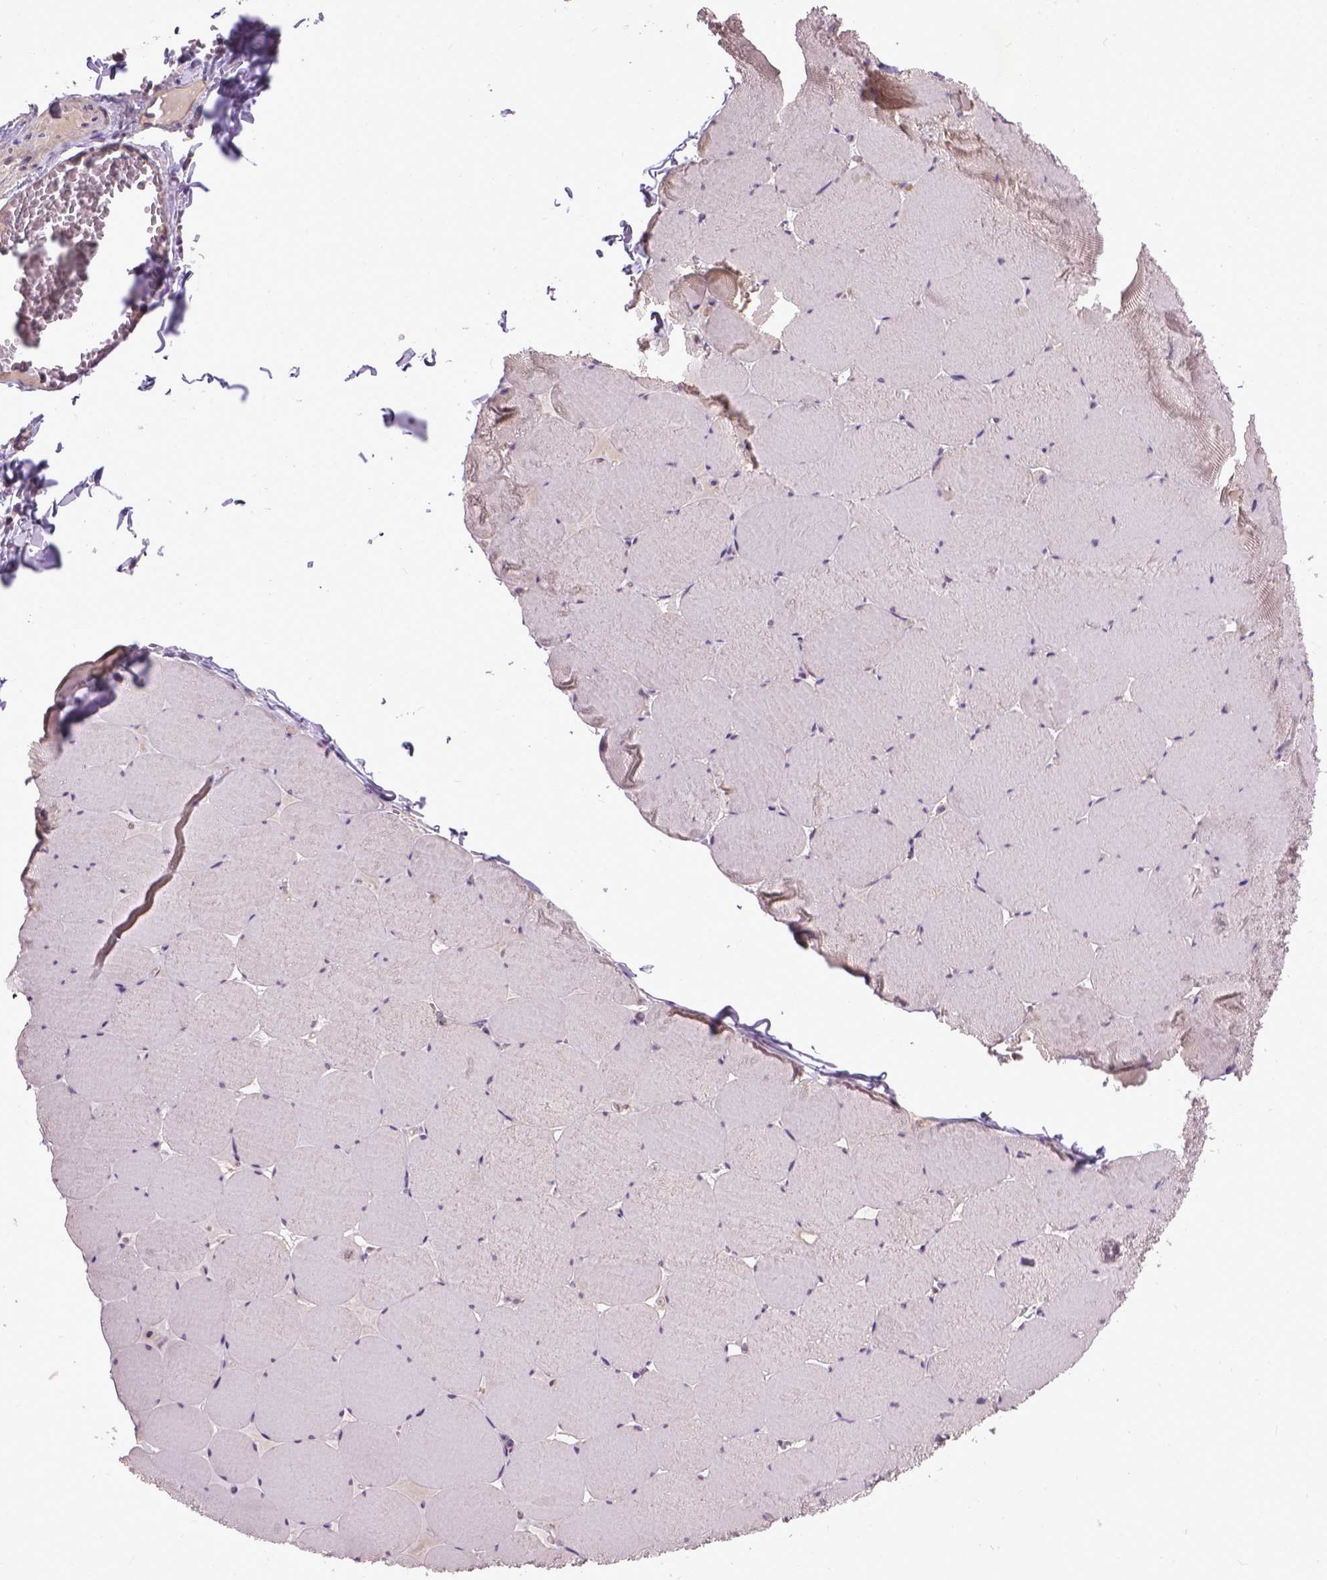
{"staining": {"intensity": "negative", "quantity": "none", "location": "none"}, "tissue": "skeletal muscle", "cell_type": "Myocytes", "image_type": "normal", "snomed": [{"axis": "morphology", "description": "Normal tissue, NOS"}, {"axis": "morphology", "description": "Malignant melanoma, Metastatic site"}, {"axis": "topography", "description": "Skeletal muscle"}], "caption": "High power microscopy micrograph of an immunohistochemistry histopathology image of normal skeletal muscle, revealing no significant staining in myocytes.", "gene": "ENG", "patient": {"sex": "male", "age": 50}}